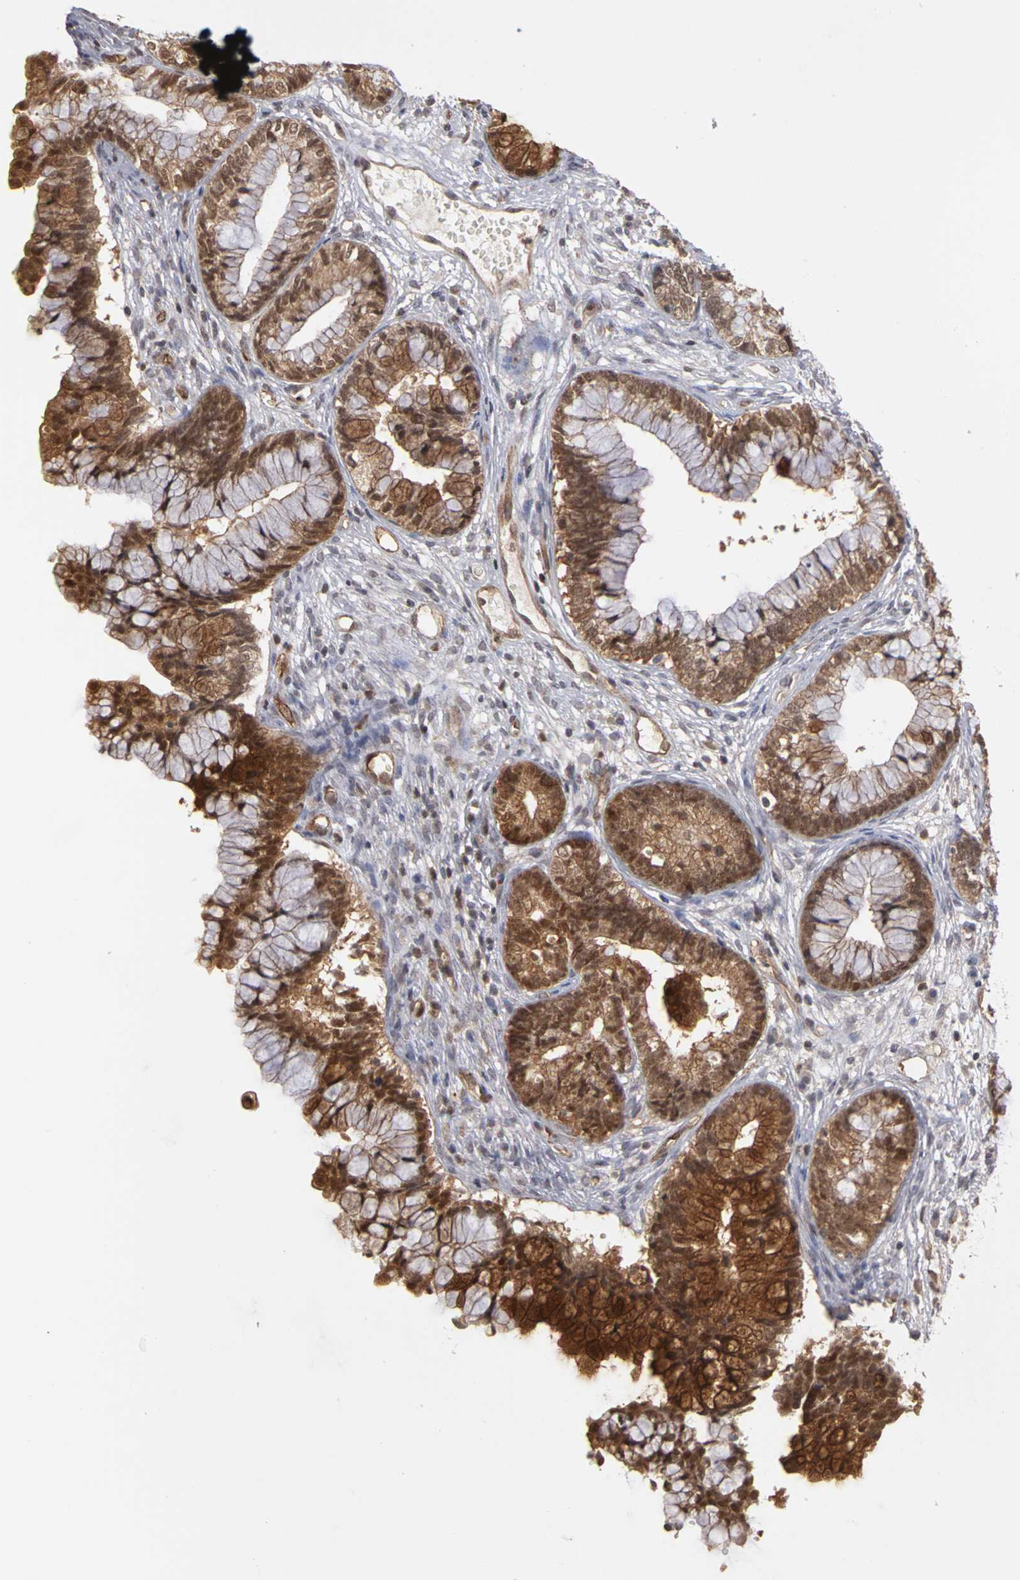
{"staining": {"intensity": "moderate", "quantity": ">75%", "location": "cytoplasmic/membranous,nuclear"}, "tissue": "cervical cancer", "cell_type": "Tumor cells", "image_type": "cancer", "snomed": [{"axis": "morphology", "description": "Adenocarcinoma, NOS"}, {"axis": "topography", "description": "Cervix"}], "caption": "Protein expression analysis of cervical cancer (adenocarcinoma) exhibits moderate cytoplasmic/membranous and nuclear expression in approximately >75% of tumor cells. The protein of interest is shown in brown color, while the nuclei are stained blue.", "gene": "PLEKHA1", "patient": {"sex": "female", "age": 44}}